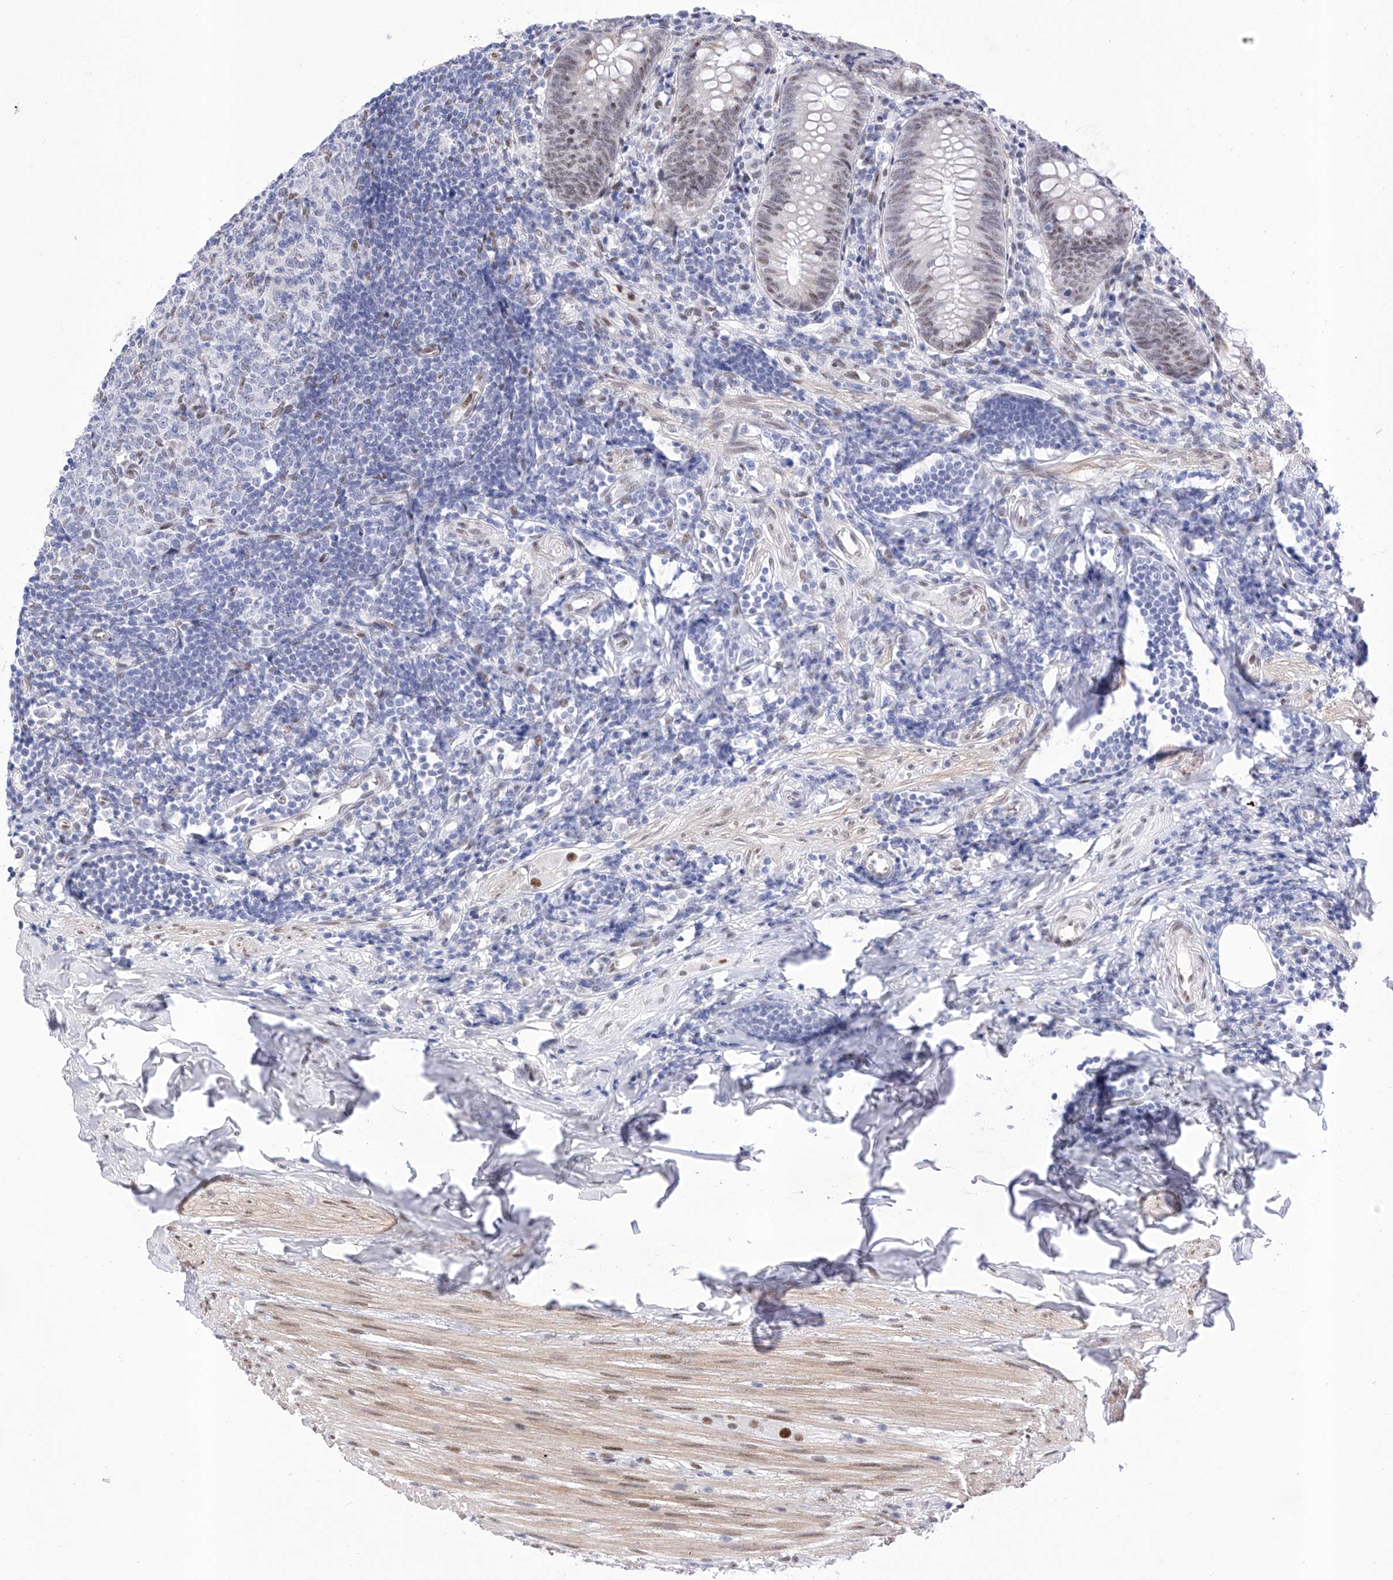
{"staining": {"intensity": "moderate", "quantity": "25%-75%", "location": "cytoplasmic/membranous,nuclear"}, "tissue": "appendix", "cell_type": "Glandular cells", "image_type": "normal", "snomed": [{"axis": "morphology", "description": "Normal tissue, NOS"}, {"axis": "topography", "description": "Appendix"}], "caption": "An immunohistochemistry histopathology image of unremarkable tissue is shown. Protein staining in brown shows moderate cytoplasmic/membranous,nuclear positivity in appendix within glandular cells.", "gene": "ATN1", "patient": {"sex": "female", "age": 54}}